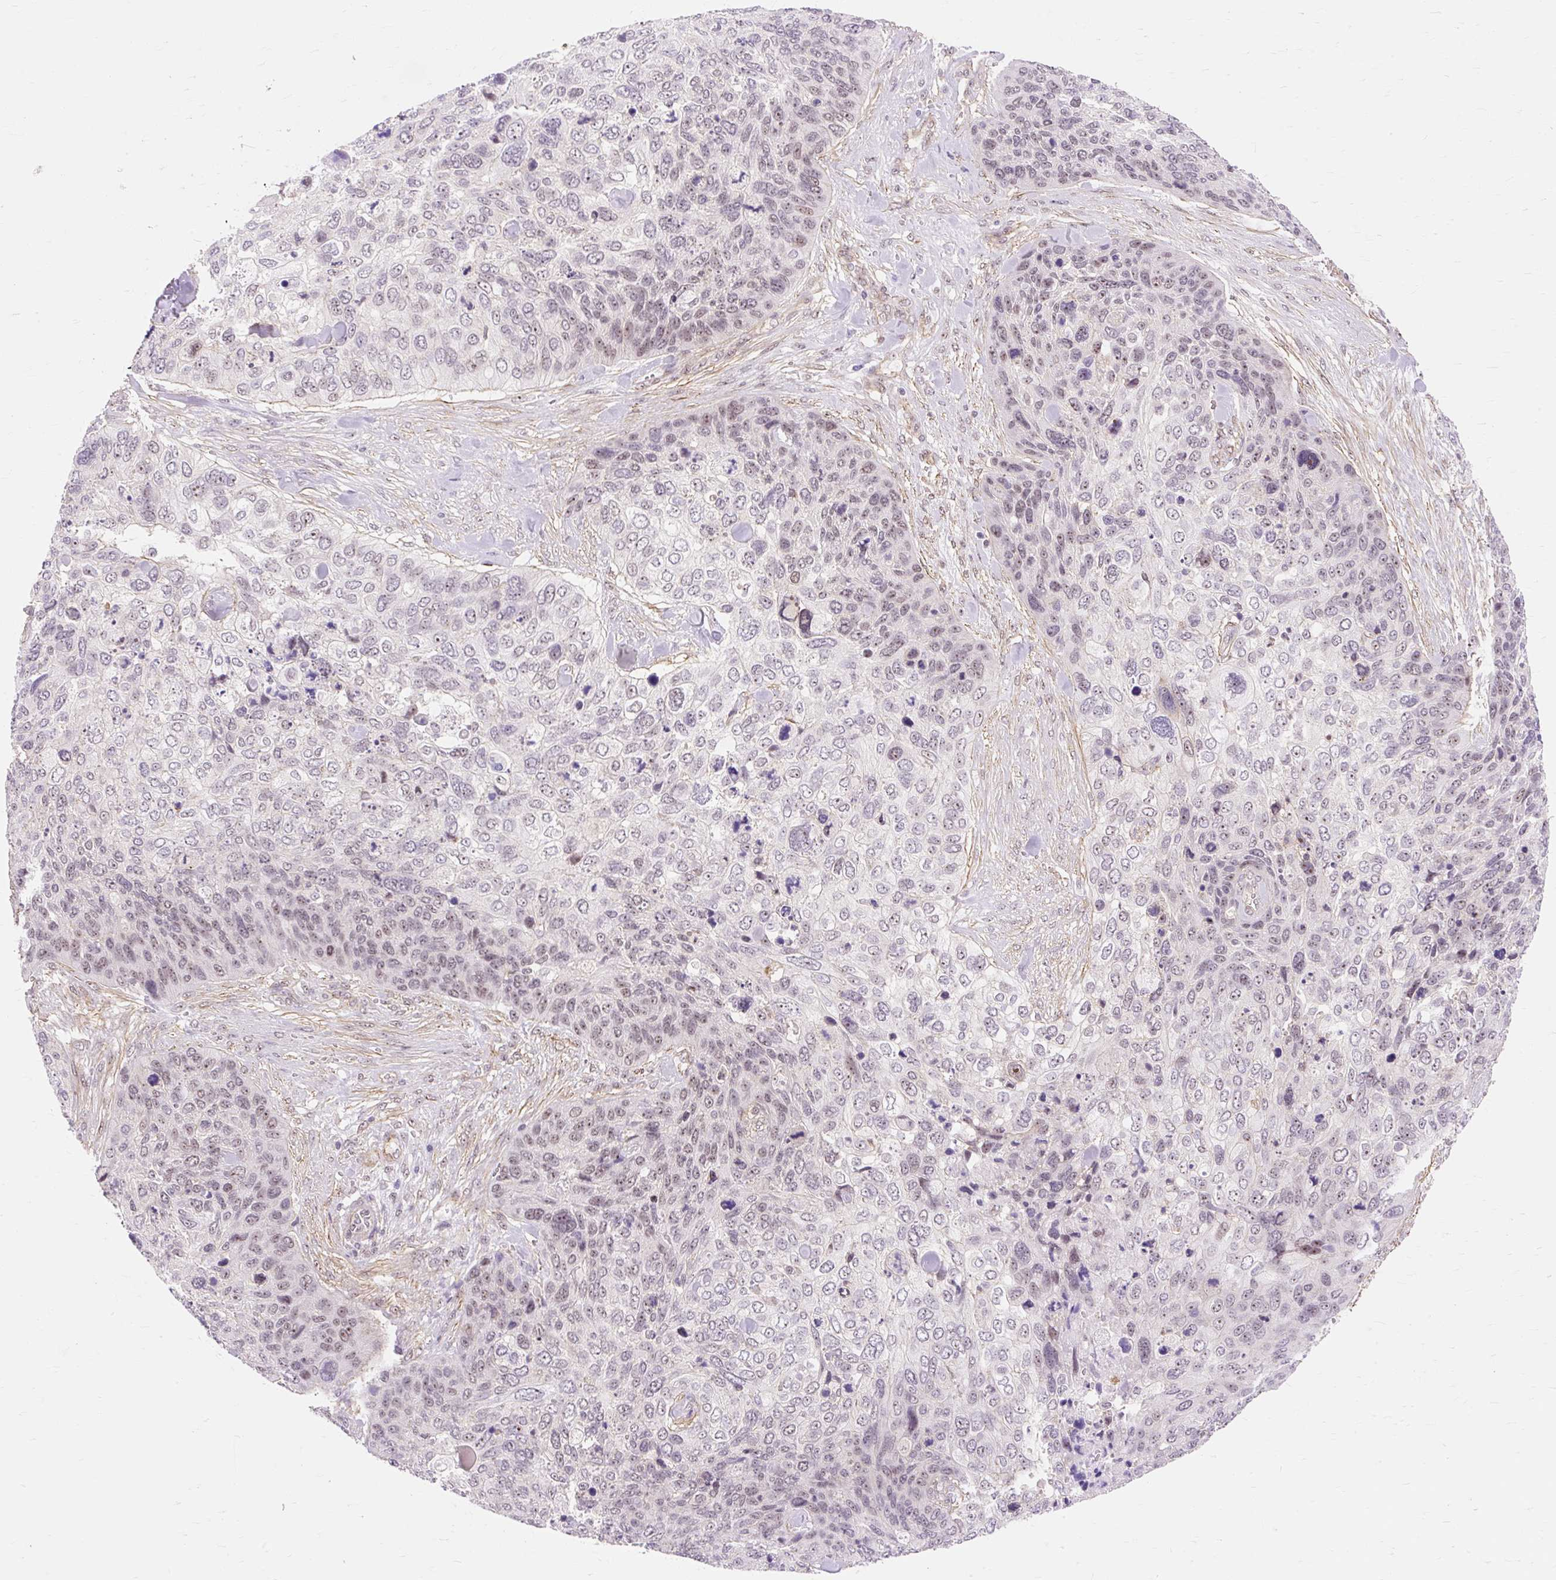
{"staining": {"intensity": "moderate", "quantity": "25%-75%", "location": "nuclear"}, "tissue": "skin cancer", "cell_type": "Tumor cells", "image_type": "cancer", "snomed": [{"axis": "morphology", "description": "Basal cell carcinoma"}, {"axis": "topography", "description": "Skin"}], "caption": "Basal cell carcinoma (skin) tissue demonstrates moderate nuclear expression in about 25%-75% of tumor cells, visualized by immunohistochemistry.", "gene": "OBP2A", "patient": {"sex": "female", "age": 74}}